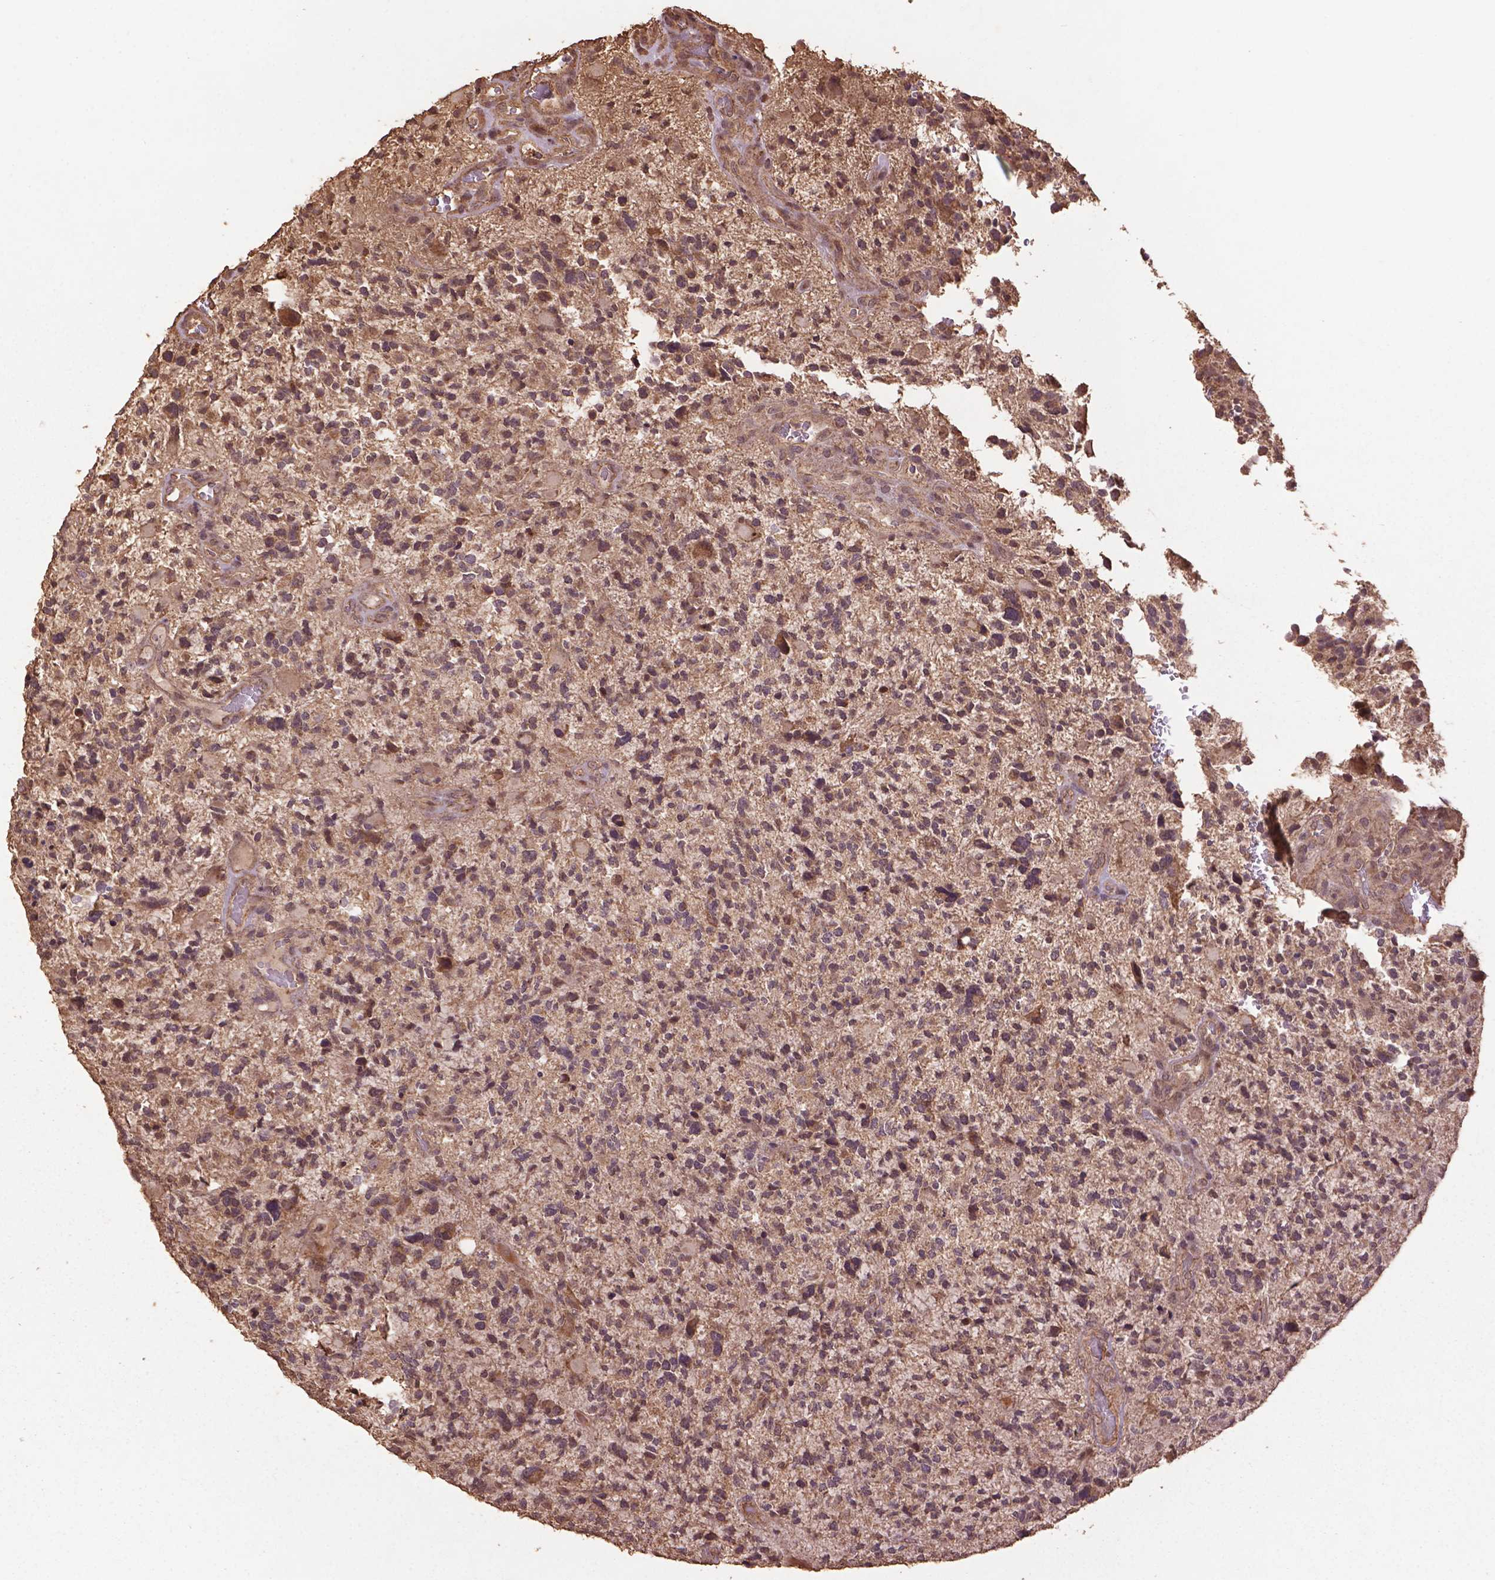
{"staining": {"intensity": "weak", "quantity": ">75%", "location": "cytoplasmic/membranous"}, "tissue": "glioma", "cell_type": "Tumor cells", "image_type": "cancer", "snomed": [{"axis": "morphology", "description": "Glioma, malignant, High grade"}, {"axis": "topography", "description": "Brain"}], "caption": "Glioma stained with DAB (3,3'-diaminobenzidine) IHC reveals low levels of weak cytoplasmic/membranous staining in approximately >75% of tumor cells.", "gene": "BABAM1", "patient": {"sex": "female", "age": 71}}